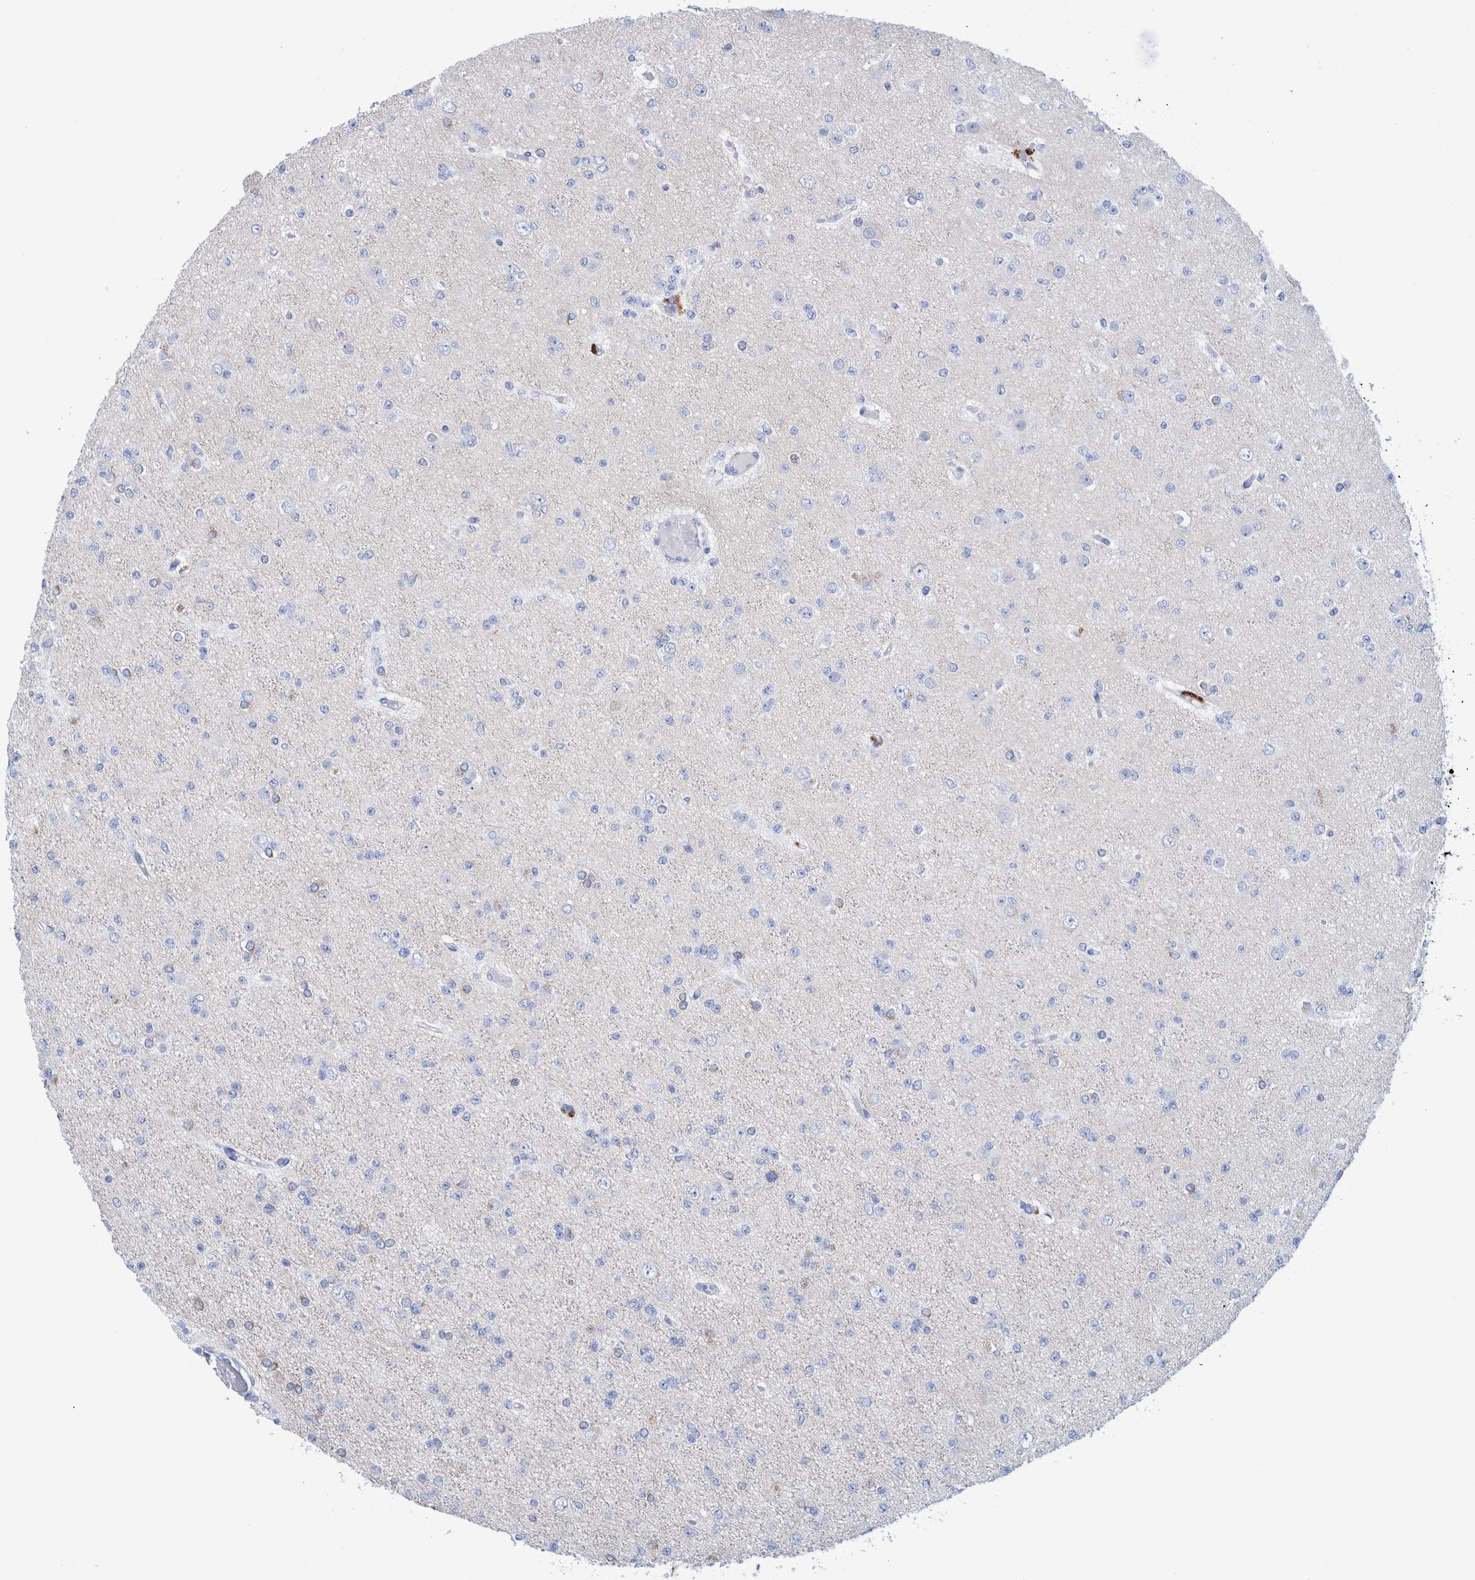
{"staining": {"intensity": "negative", "quantity": "none", "location": "none"}, "tissue": "glioma", "cell_type": "Tumor cells", "image_type": "cancer", "snomed": [{"axis": "morphology", "description": "Glioma, malignant, Low grade"}, {"axis": "topography", "description": "Brain"}], "caption": "The histopathology image displays no staining of tumor cells in glioma.", "gene": "PERP", "patient": {"sex": "female", "age": 22}}